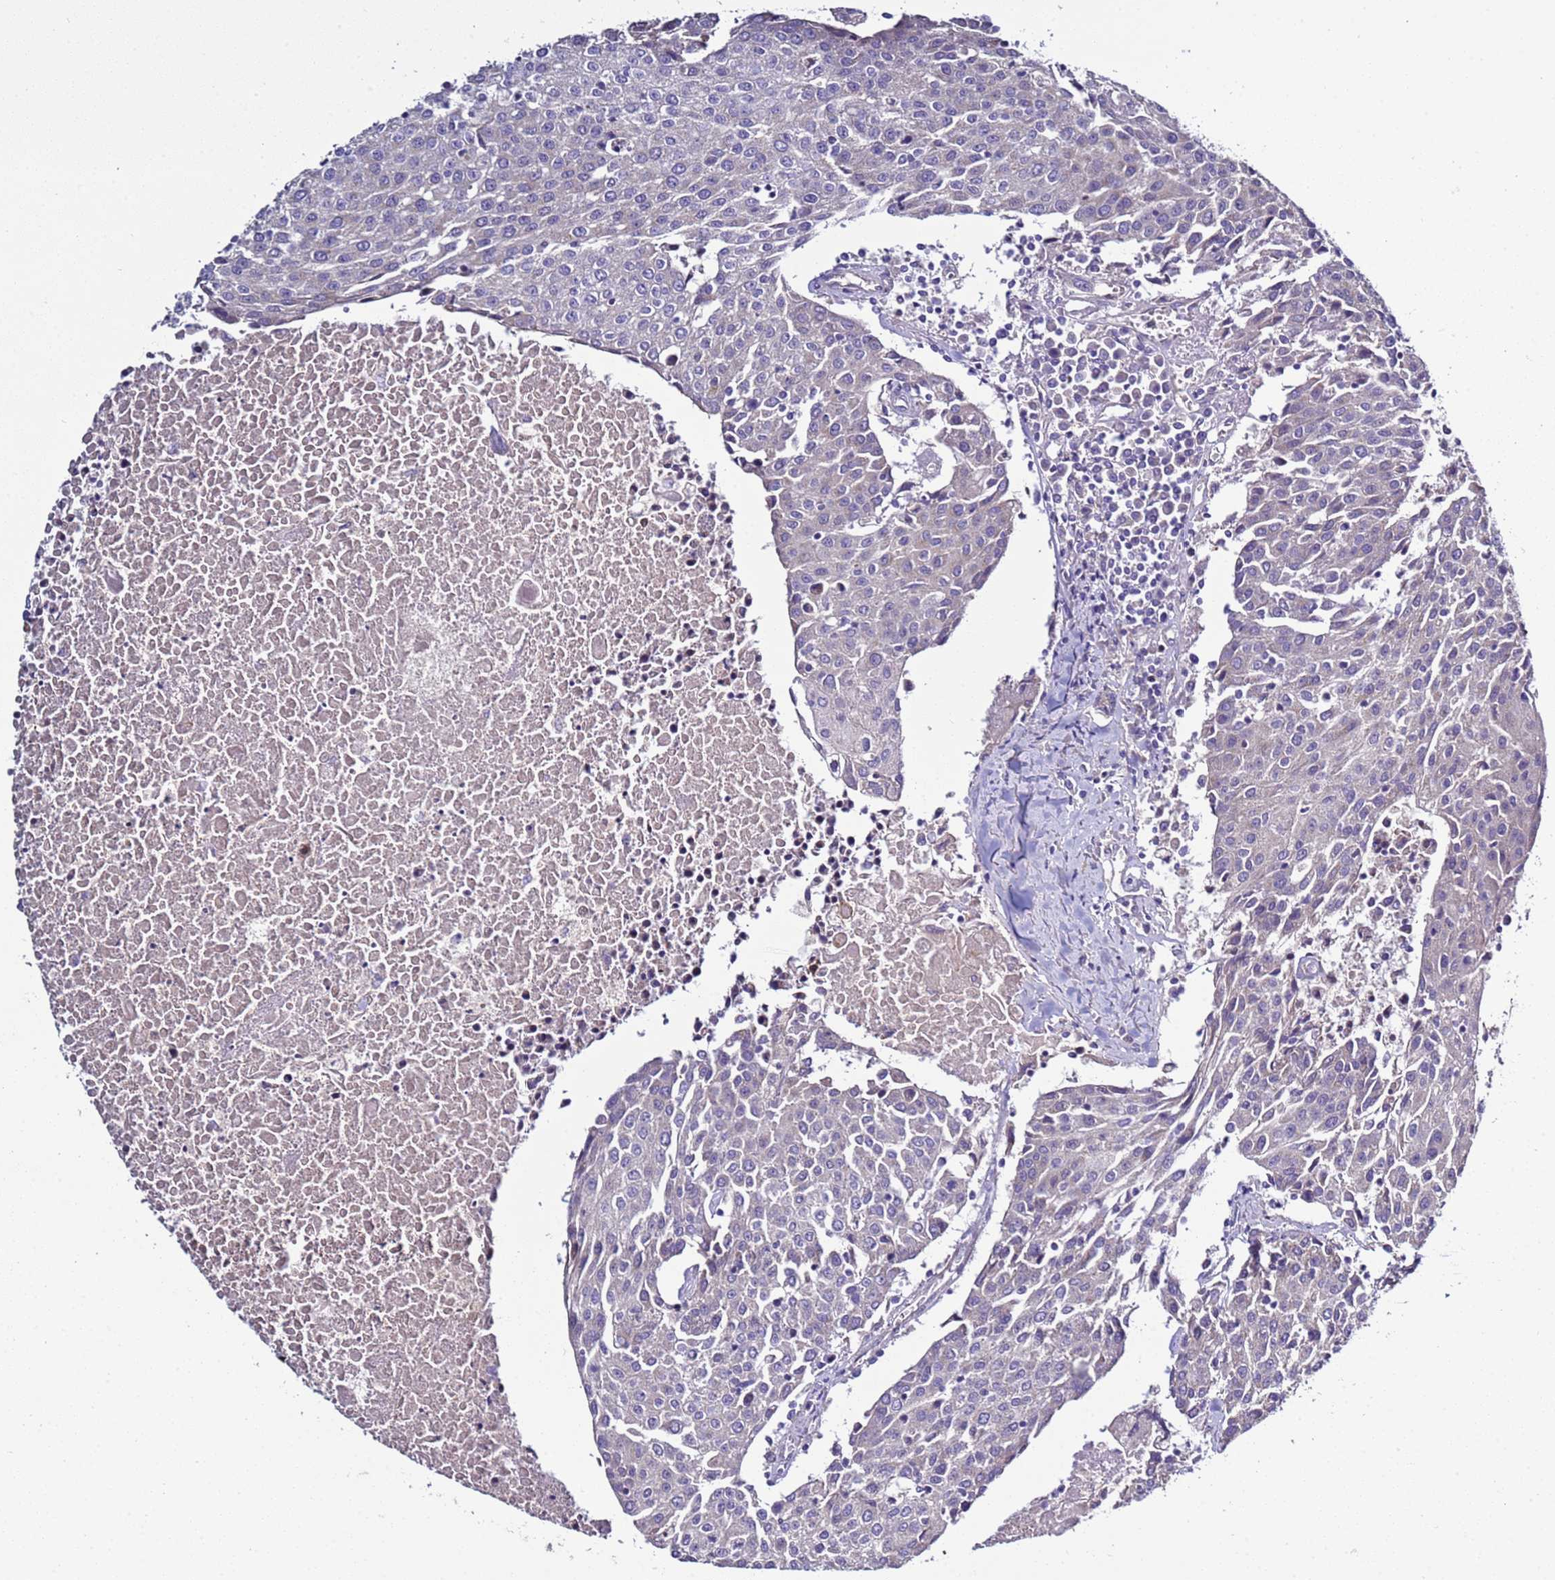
{"staining": {"intensity": "negative", "quantity": "none", "location": "none"}, "tissue": "urothelial cancer", "cell_type": "Tumor cells", "image_type": "cancer", "snomed": [{"axis": "morphology", "description": "Urothelial carcinoma, High grade"}, {"axis": "topography", "description": "Urinary bladder"}], "caption": "This is an immunohistochemistry (IHC) micrograph of human high-grade urothelial carcinoma. There is no positivity in tumor cells.", "gene": "RABL2B", "patient": {"sex": "female", "age": 85}}